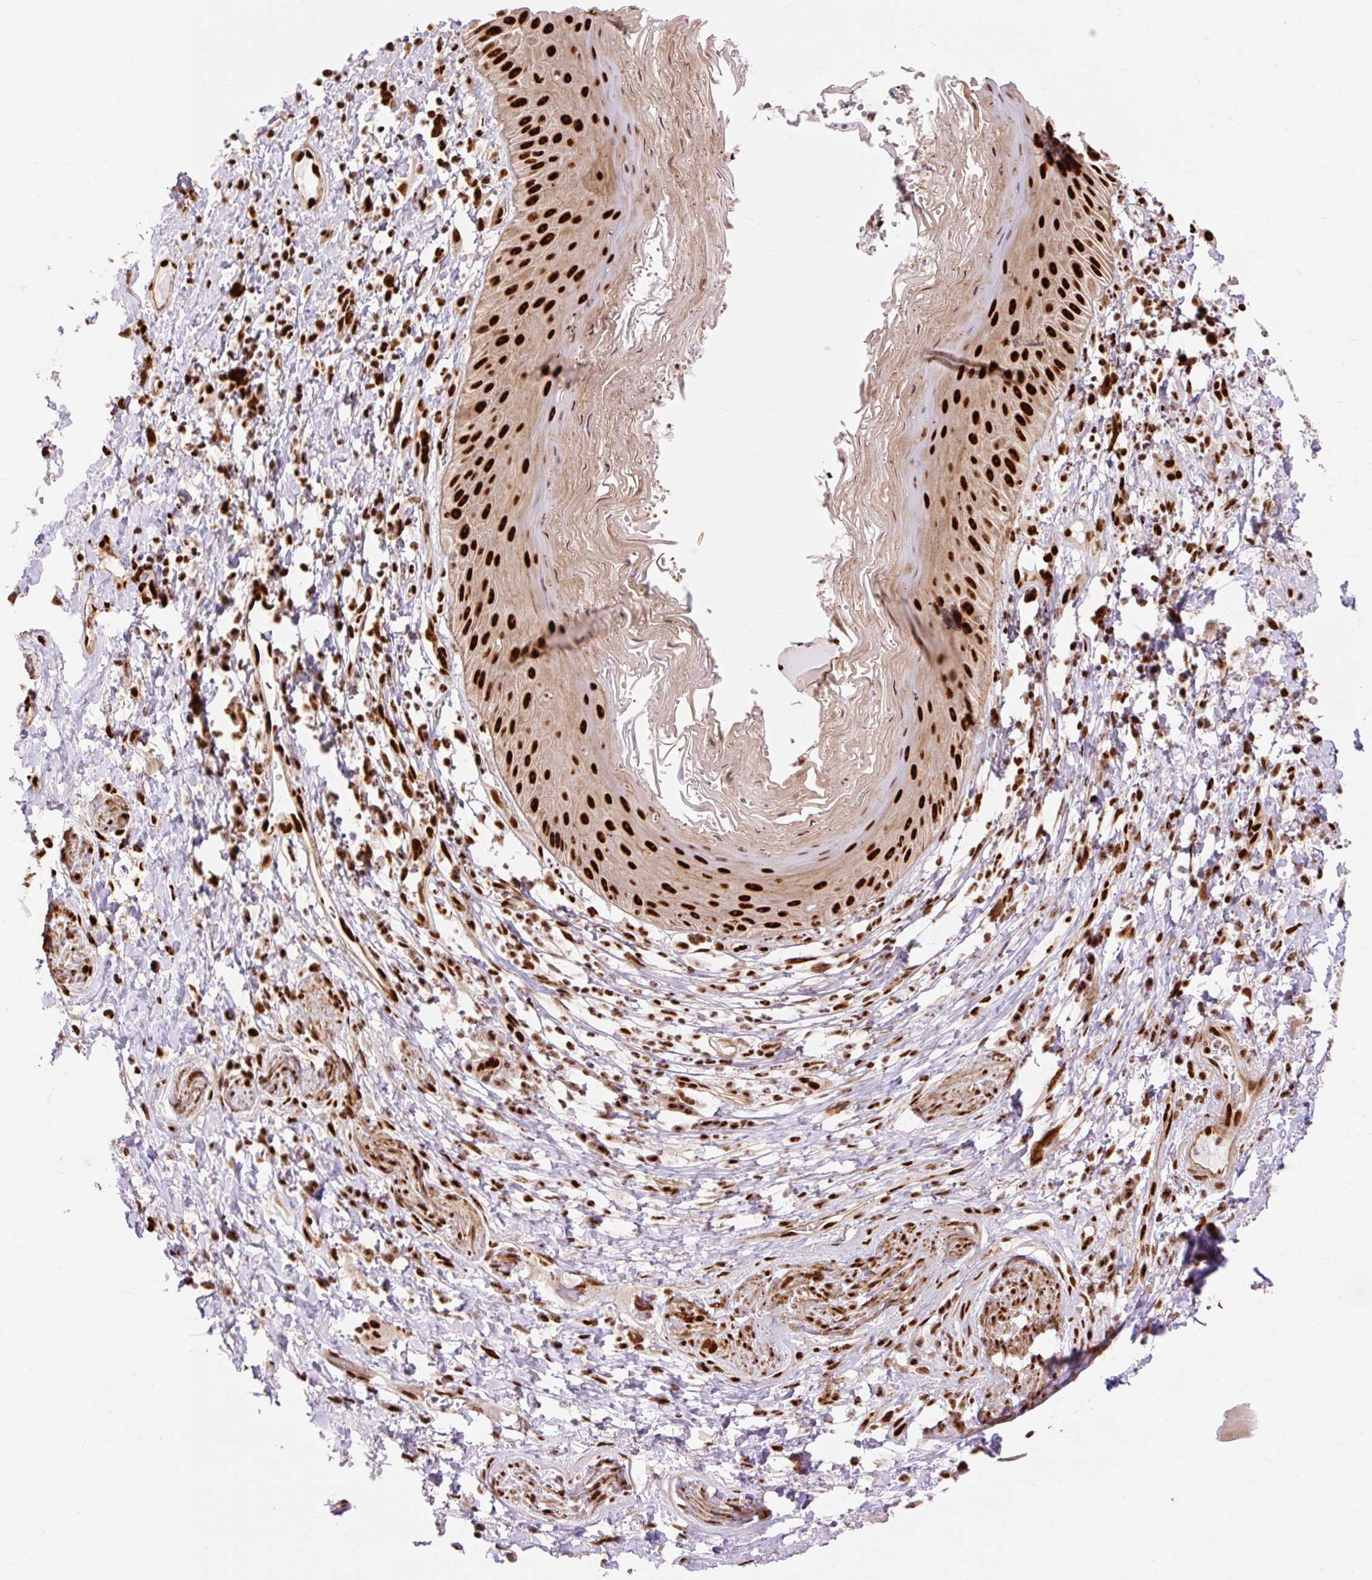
{"staining": {"intensity": "strong", "quantity": ">75%", "location": "nuclear"}, "tissue": "skin", "cell_type": "Epidermal cells", "image_type": "normal", "snomed": [{"axis": "morphology", "description": "Normal tissue, NOS"}, {"axis": "topography", "description": "Anal"}], "caption": "An immunohistochemistry (IHC) image of benign tissue is shown. Protein staining in brown shows strong nuclear positivity in skin within epidermal cells. (IHC, brightfield microscopy, high magnification).", "gene": "MECOM", "patient": {"sex": "male", "age": 78}}